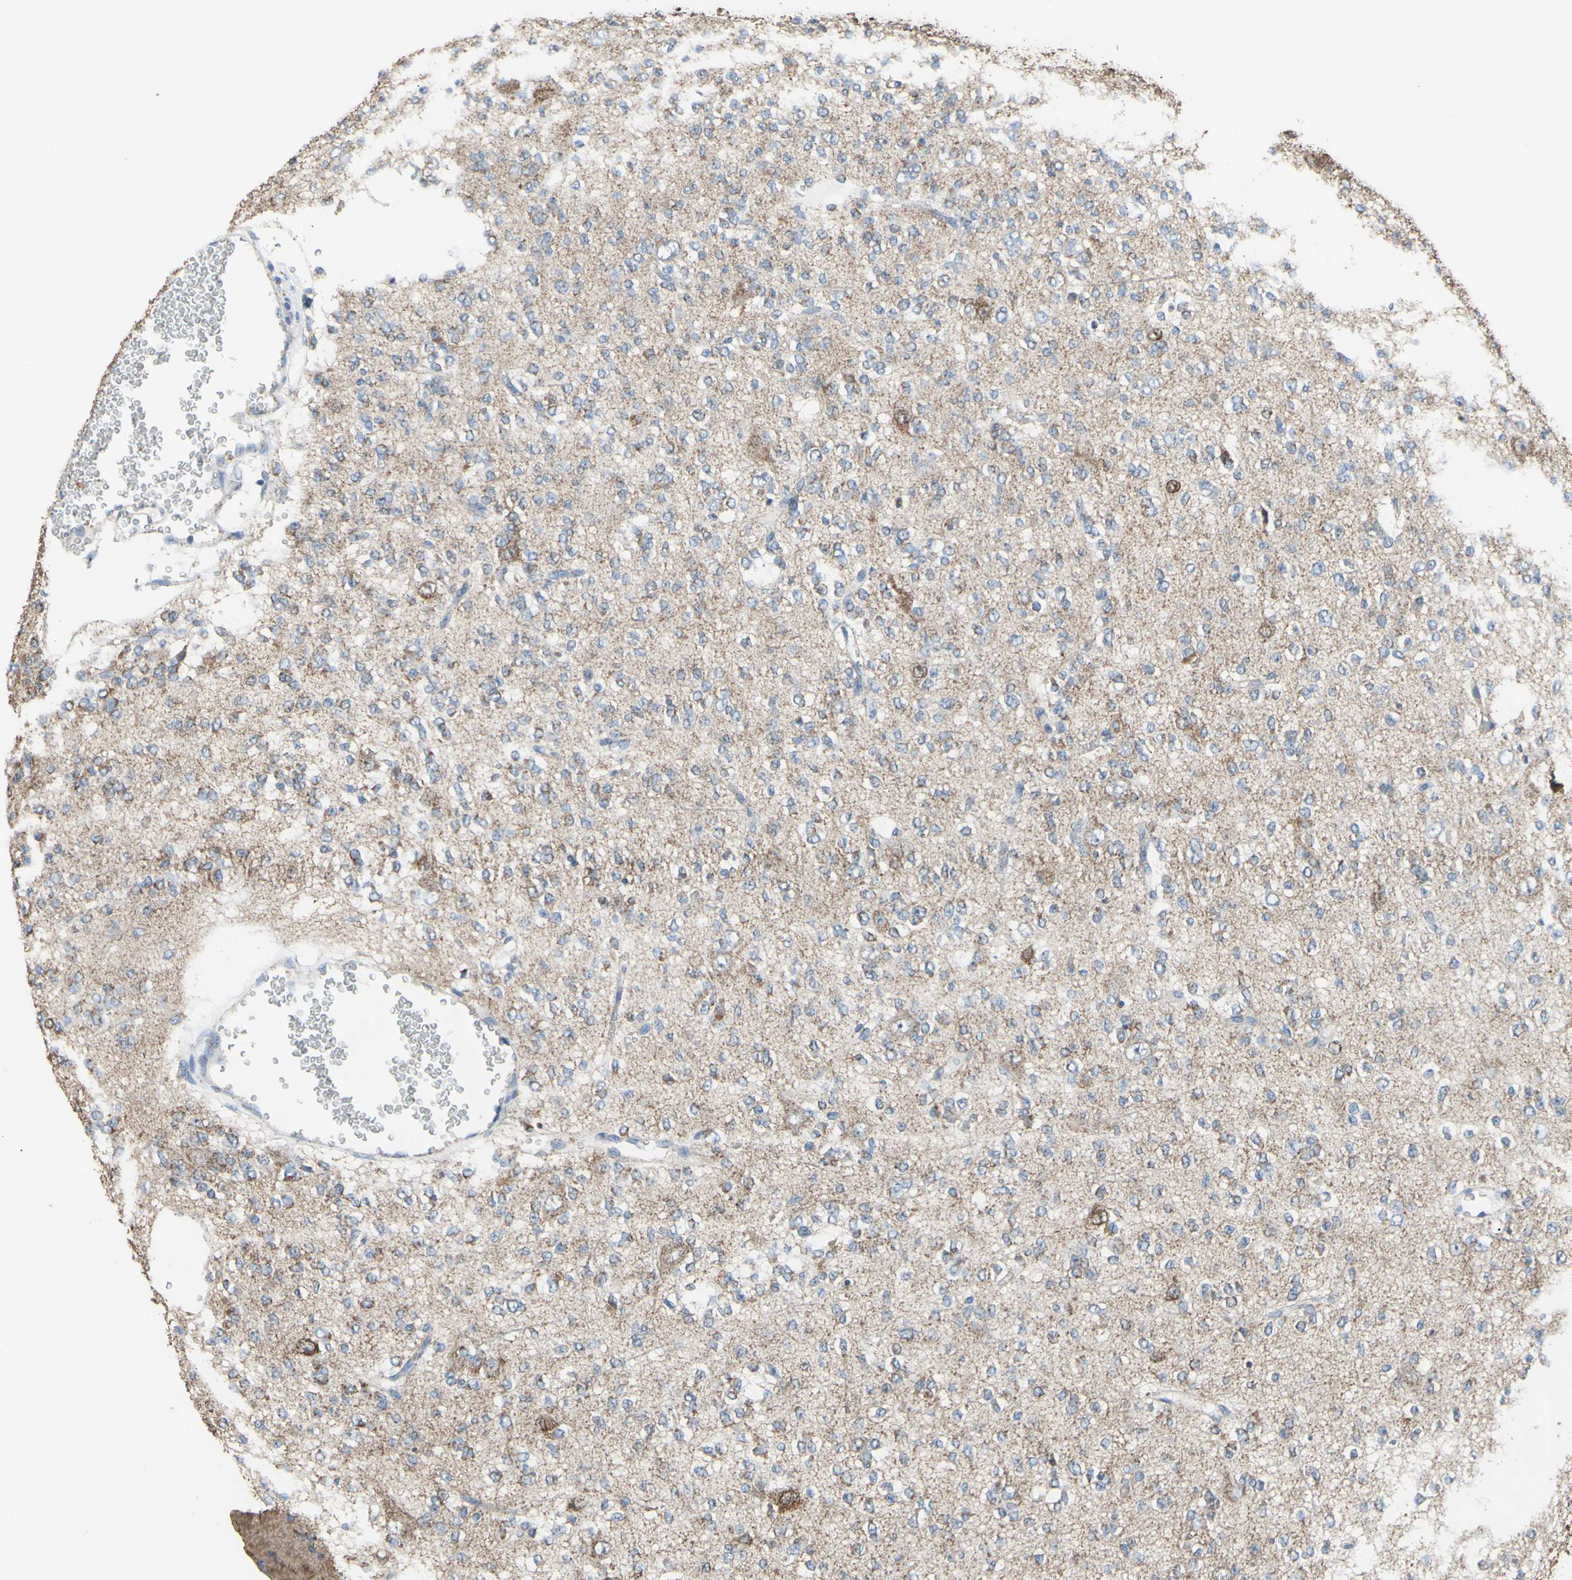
{"staining": {"intensity": "weak", "quantity": "<25%", "location": "cytoplasmic/membranous"}, "tissue": "glioma", "cell_type": "Tumor cells", "image_type": "cancer", "snomed": [{"axis": "morphology", "description": "Glioma, malignant, Low grade"}, {"axis": "topography", "description": "Brain"}], "caption": "Micrograph shows no significant protein staining in tumor cells of malignant glioma (low-grade).", "gene": "CMKLR2", "patient": {"sex": "male", "age": 38}}